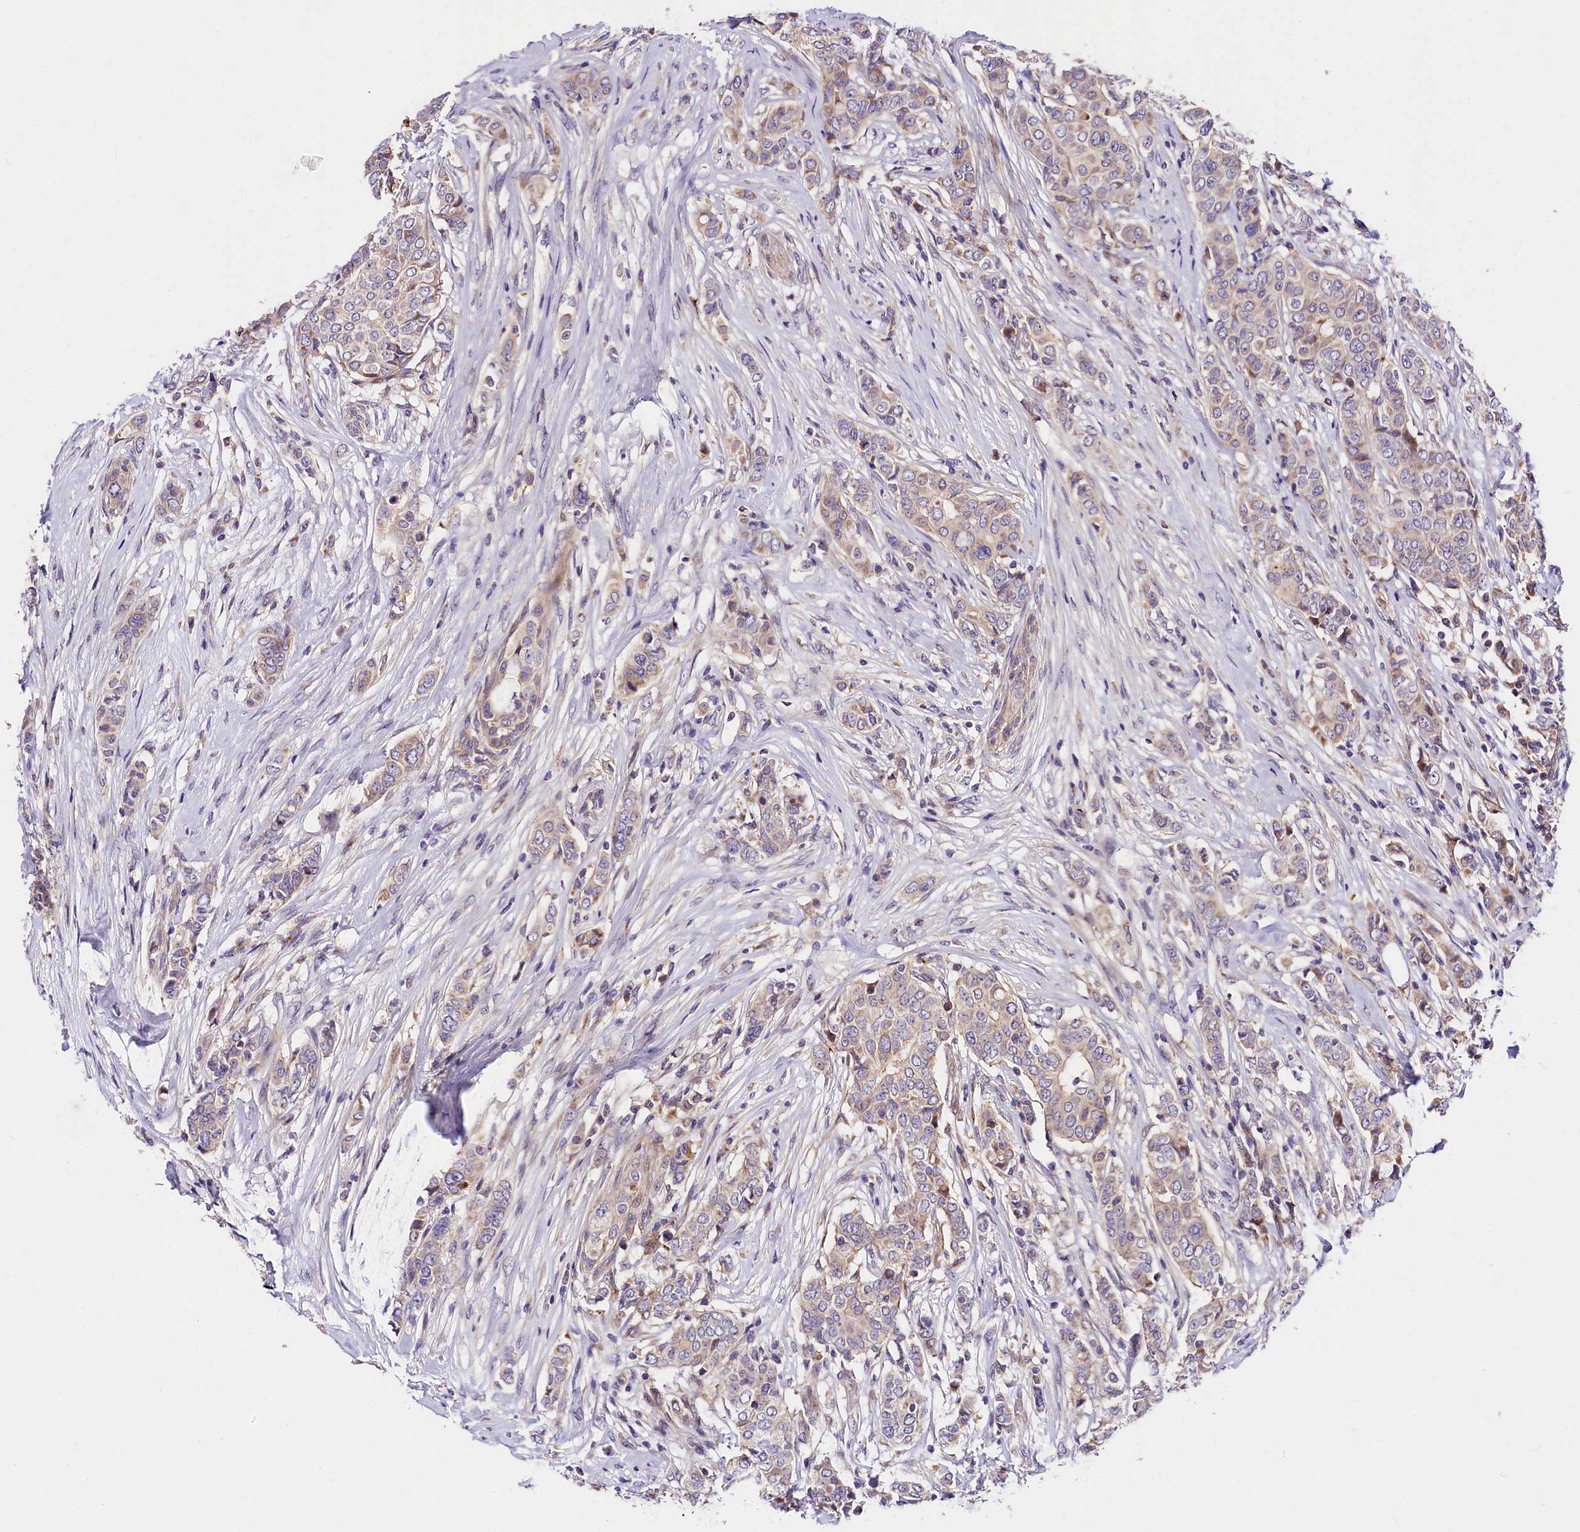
{"staining": {"intensity": "weak", "quantity": "<25%", "location": "cytoplasmic/membranous"}, "tissue": "breast cancer", "cell_type": "Tumor cells", "image_type": "cancer", "snomed": [{"axis": "morphology", "description": "Lobular carcinoma"}, {"axis": "topography", "description": "Breast"}], "caption": "Immunohistochemistry micrograph of human breast lobular carcinoma stained for a protein (brown), which displays no positivity in tumor cells. The staining is performed using DAB (3,3'-diaminobenzidine) brown chromogen with nuclei counter-stained in using hematoxylin.", "gene": "ARMC6", "patient": {"sex": "female", "age": 51}}